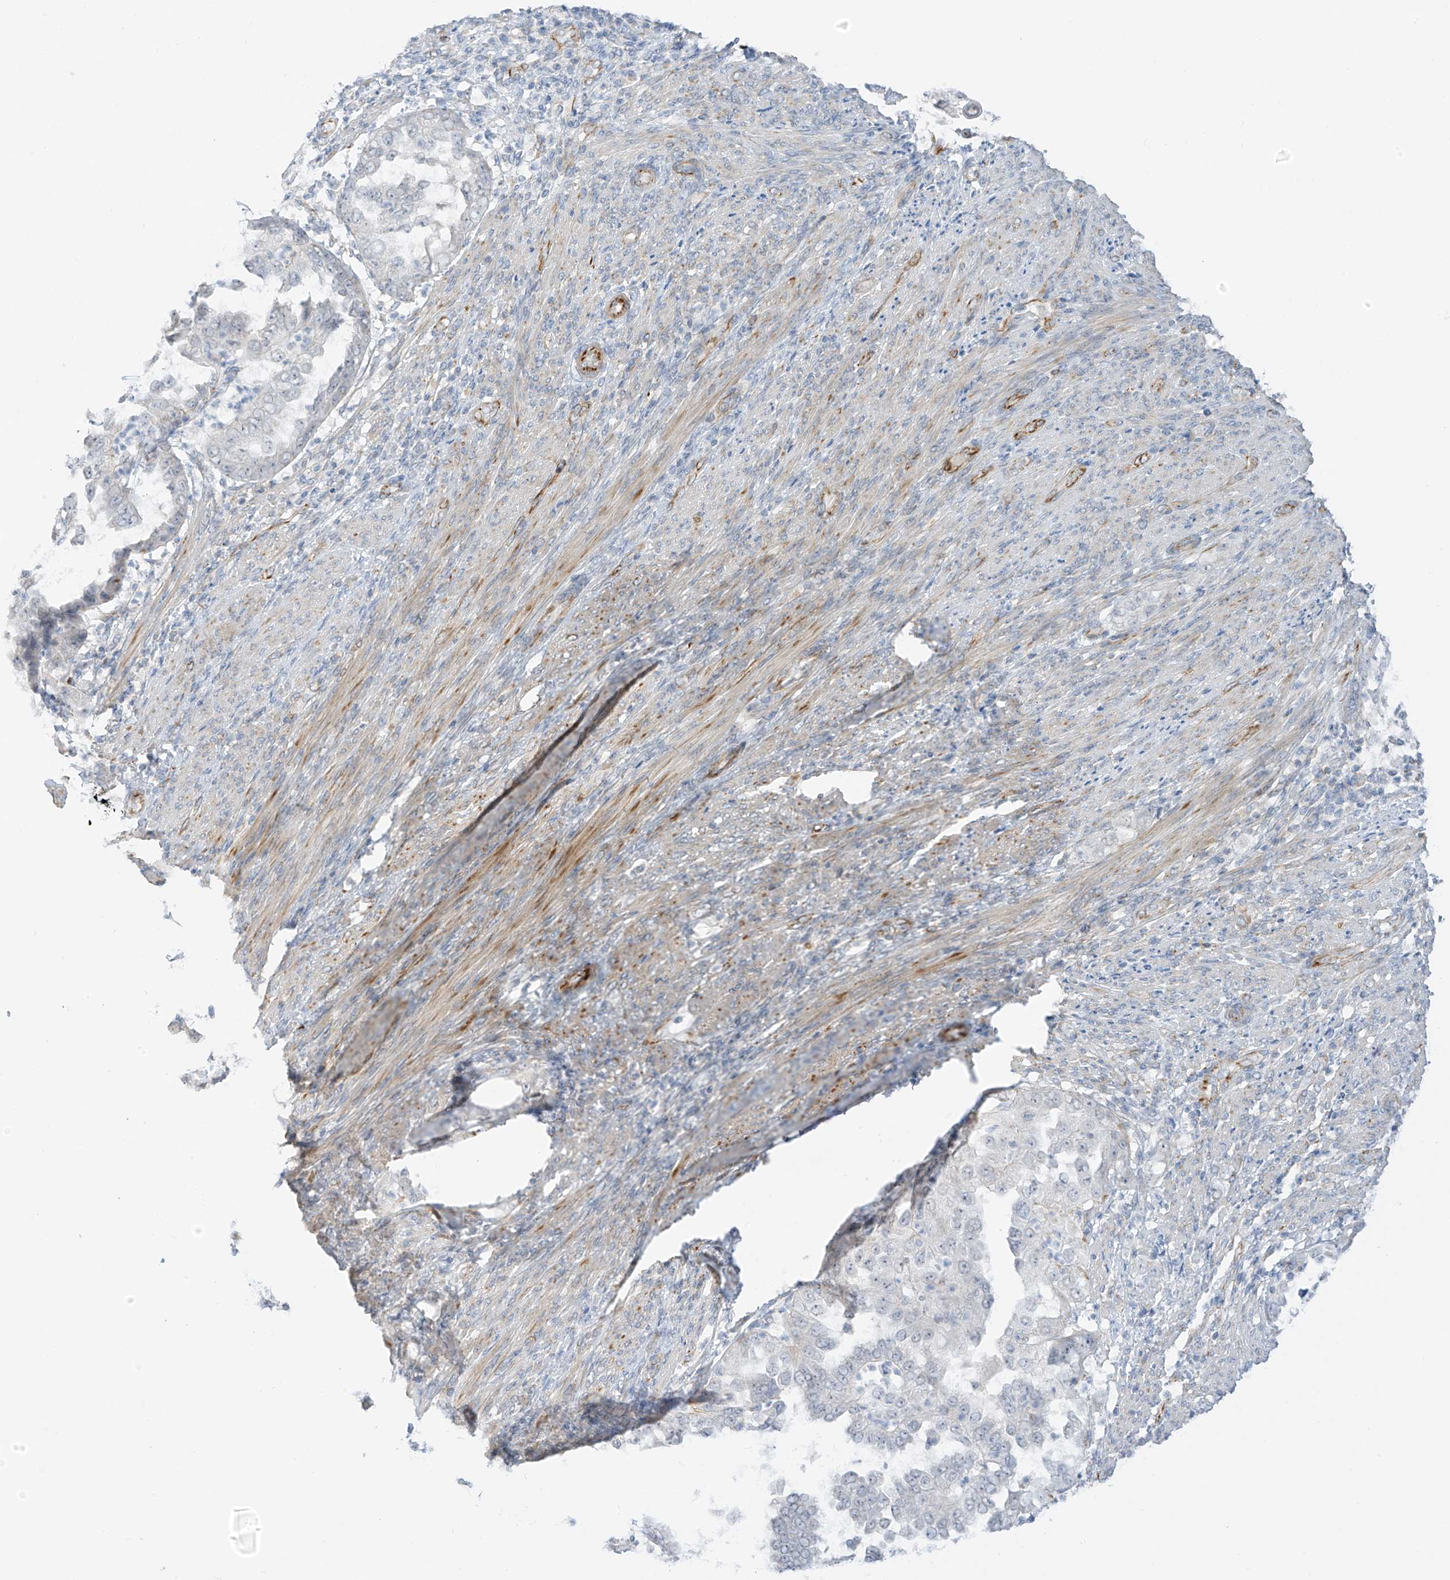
{"staining": {"intensity": "negative", "quantity": "none", "location": "none"}, "tissue": "endometrial cancer", "cell_type": "Tumor cells", "image_type": "cancer", "snomed": [{"axis": "morphology", "description": "Adenocarcinoma, NOS"}, {"axis": "topography", "description": "Endometrium"}], "caption": "Human endometrial cancer stained for a protein using immunohistochemistry demonstrates no expression in tumor cells.", "gene": "HS6ST2", "patient": {"sex": "female", "age": 85}}